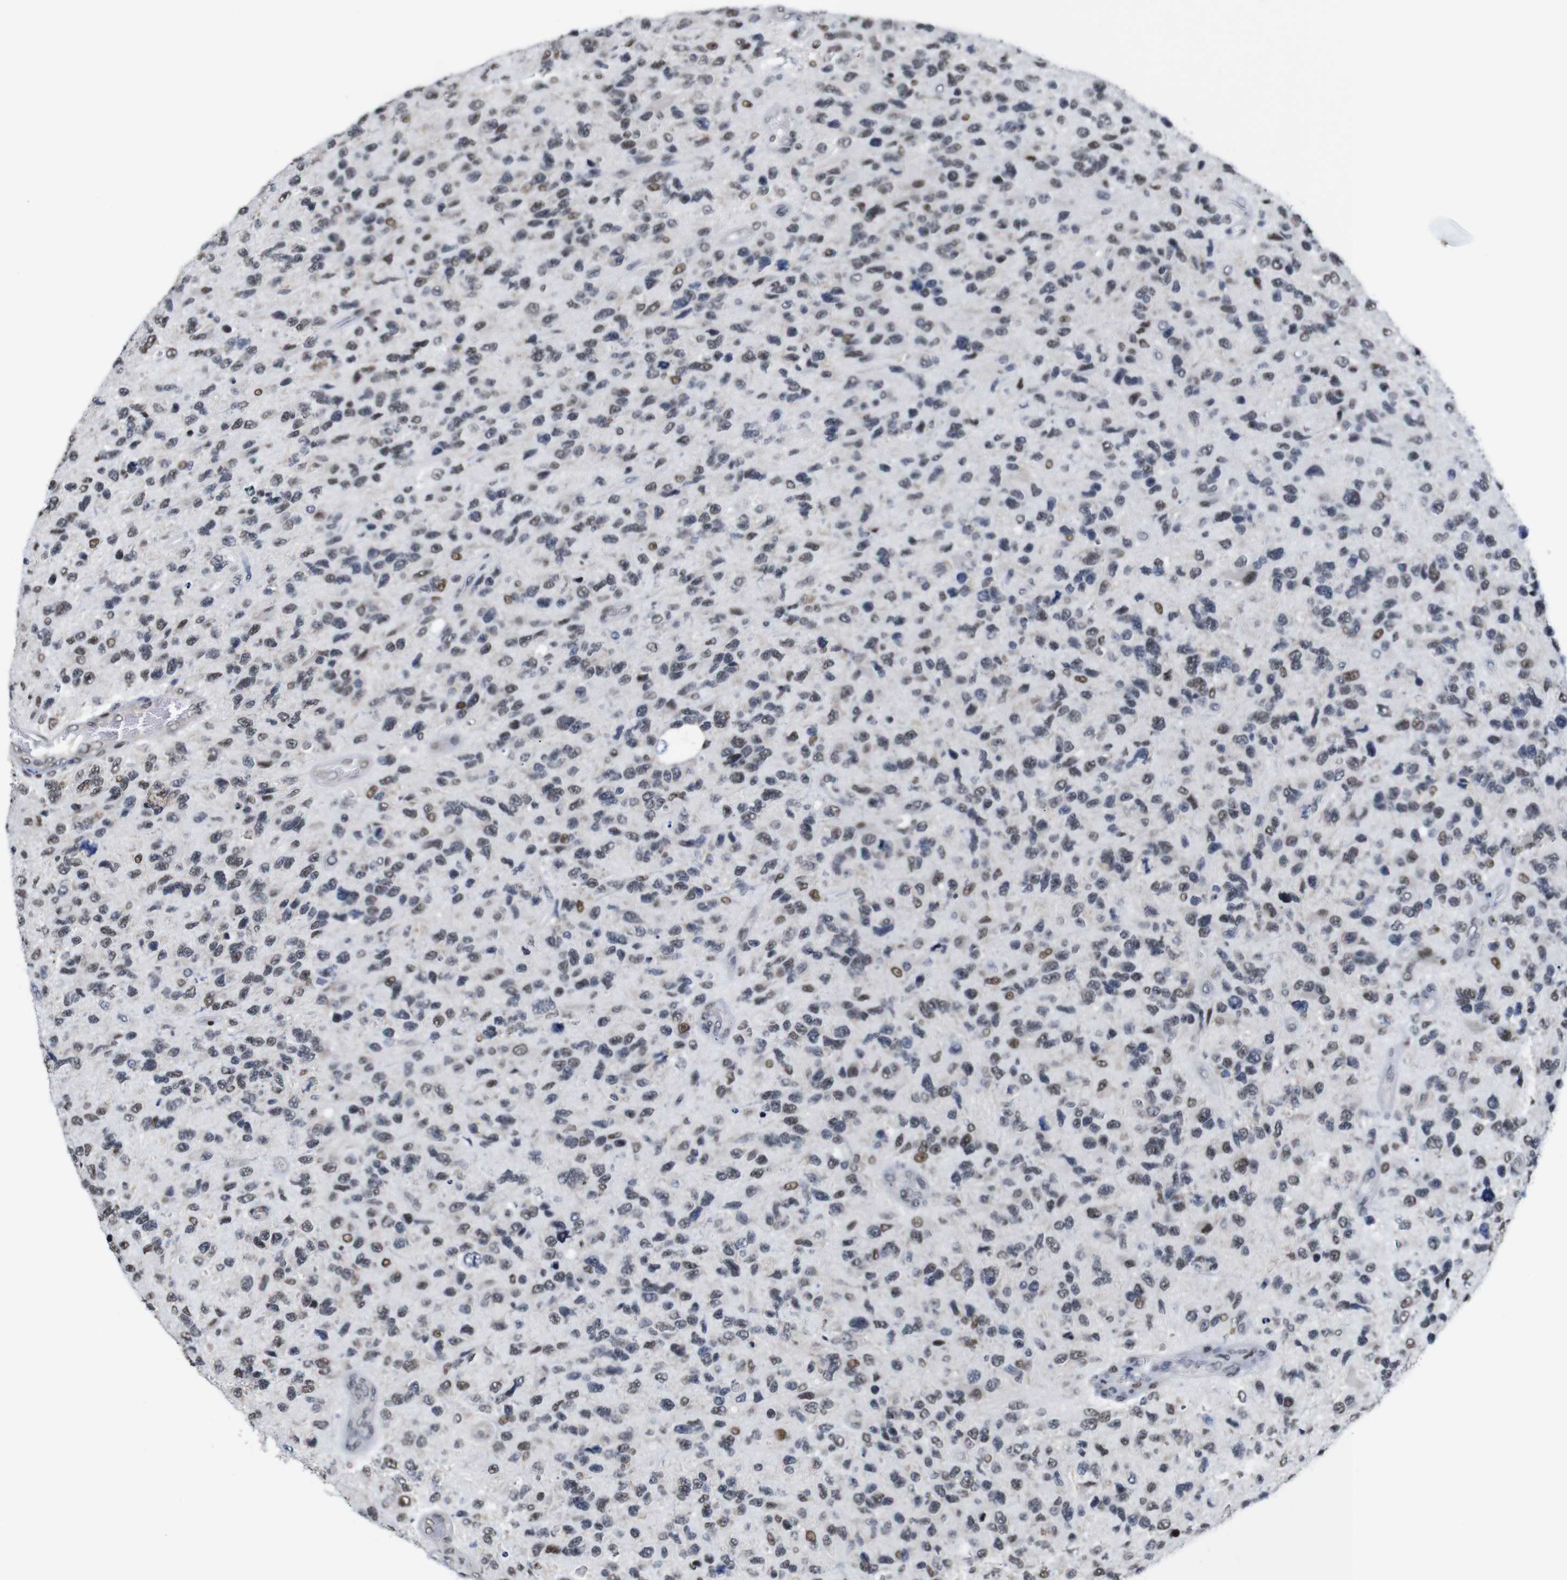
{"staining": {"intensity": "weak", "quantity": "25%-75%", "location": "nuclear"}, "tissue": "glioma", "cell_type": "Tumor cells", "image_type": "cancer", "snomed": [{"axis": "morphology", "description": "Glioma, malignant, High grade"}, {"axis": "topography", "description": "Brain"}], "caption": "This is a histology image of immunohistochemistry staining of malignant glioma (high-grade), which shows weak positivity in the nuclear of tumor cells.", "gene": "GATA6", "patient": {"sex": "female", "age": 58}}